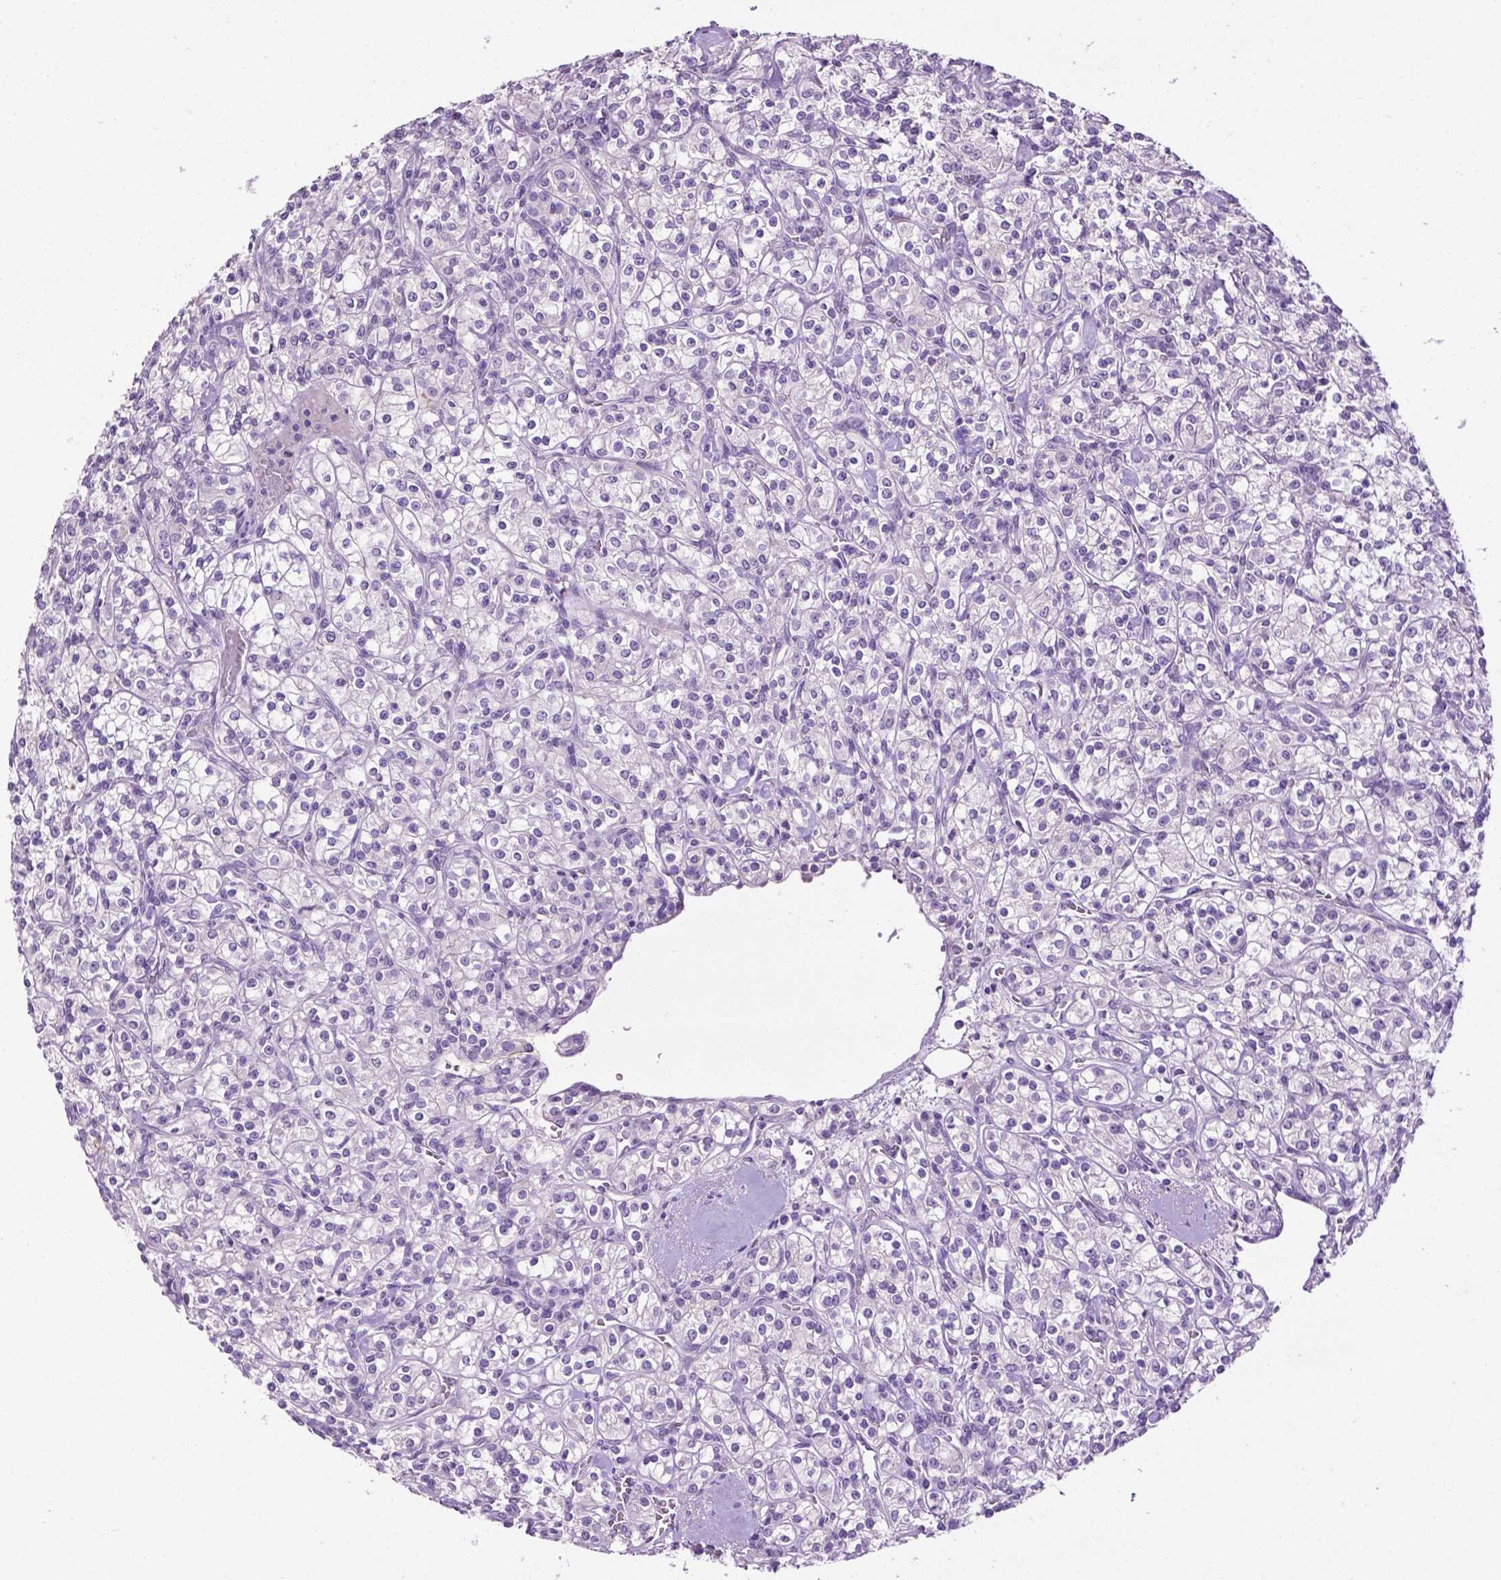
{"staining": {"intensity": "negative", "quantity": "none", "location": "none"}, "tissue": "renal cancer", "cell_type": "Tumor cells", "image_type": "cancer", "snomed": [{"axis": "morphology", "description": "Adenocarcinoma, NOS"}, {"axis": "topography", "description": "Kidney"}], "caption": "DAB (3,3'-diaminobenzidine) immunohistochemical staining of human adenocarcinoma (renal) displays no significant staining in tumor cells. (DAB (3,3'-diaminobenzidine) immunohistochemistry (IHC) with hematoxylin counter stain).", "gene": "TACSTD2", "patient": {"sex": "male", "age": 77}}